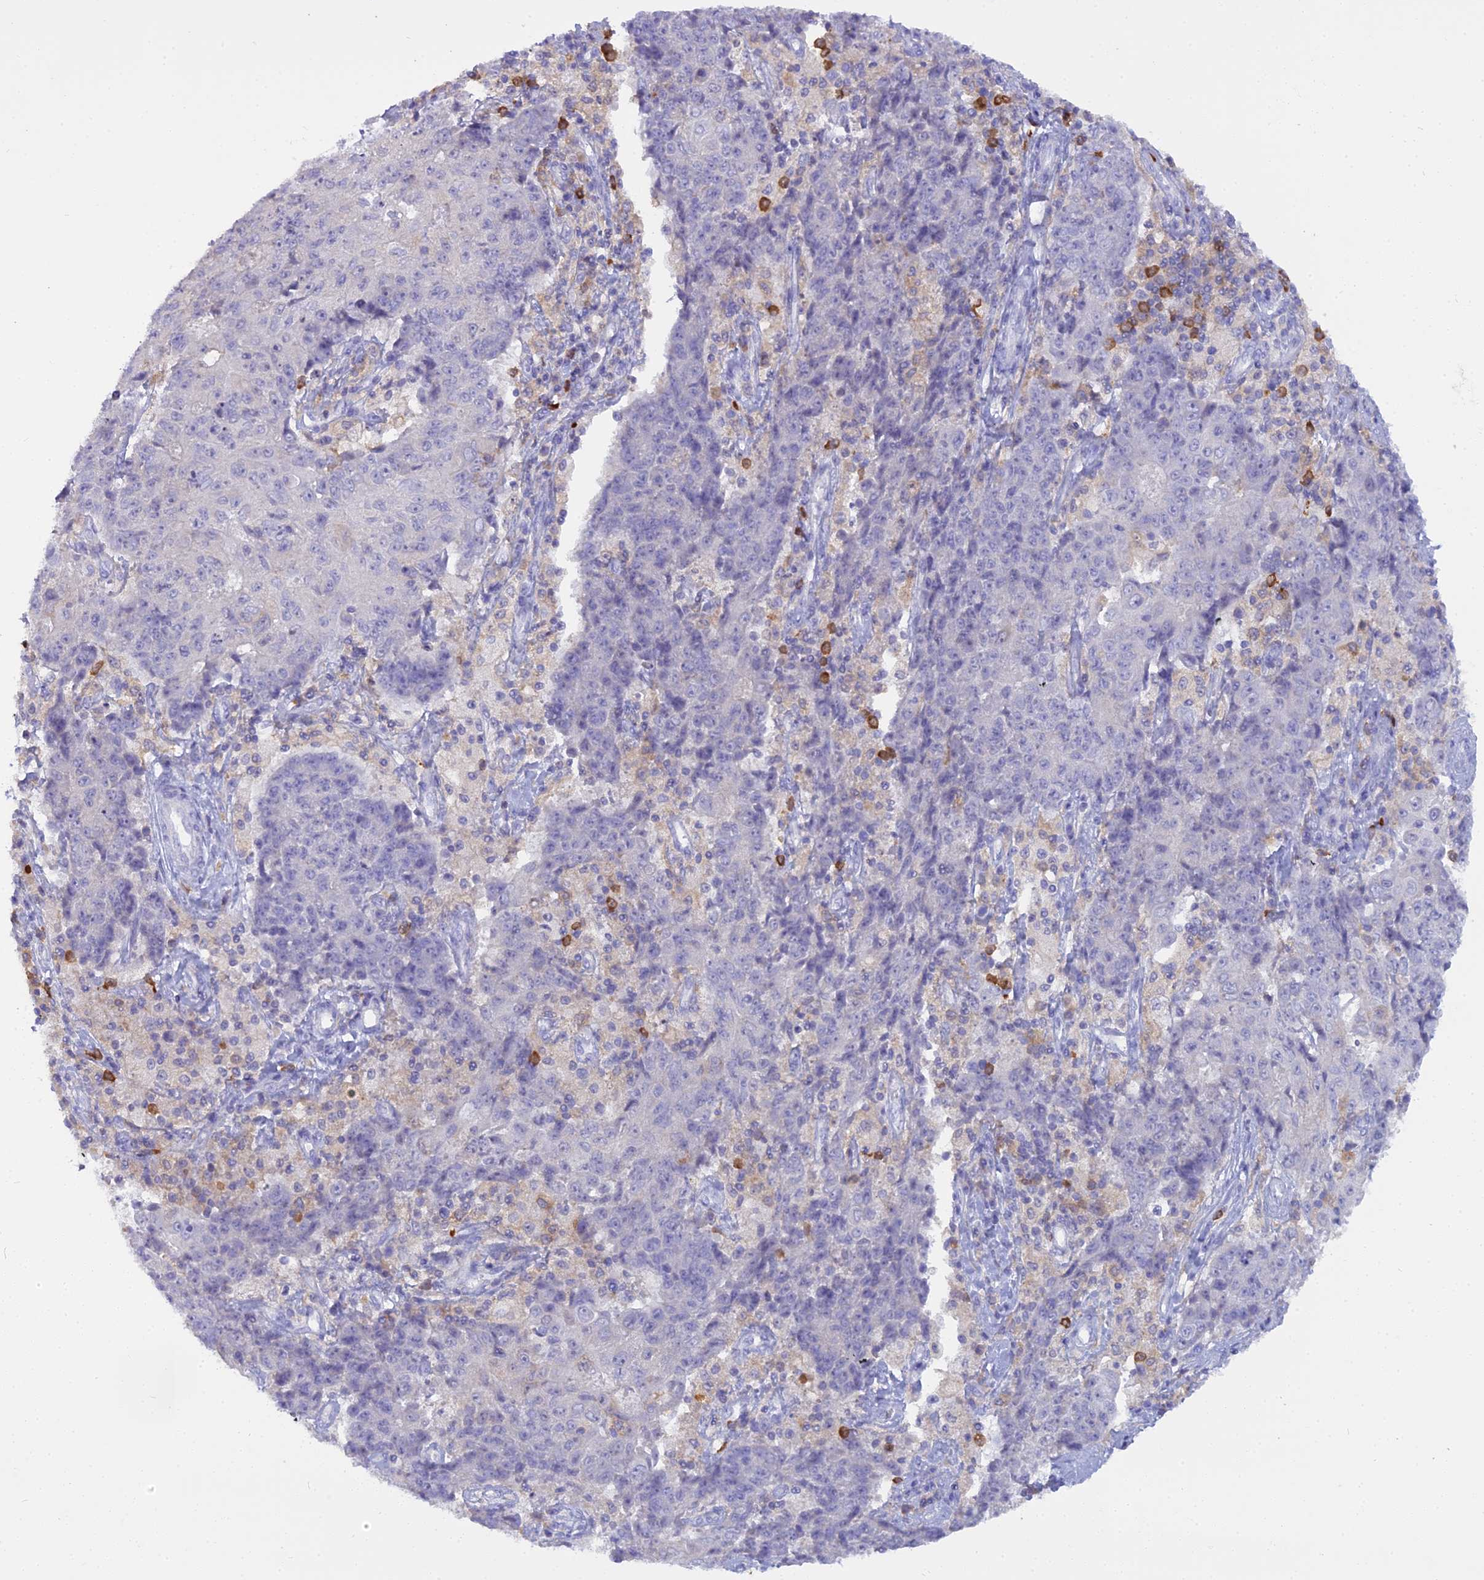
{"staining": {"intensity": "negative", "quantity": "none", "location": "none"}, "tissue": "ovarian cancer", "cell_type": "Tumor cells", "image_type": "cancer", "snomed": [{"axis": "morphology", "description": "Carcinoma, endometroid"}, {"axis": "topography", "description": "Ovary"}], "caption": "Histopathology image shows no significant protein positivity in tumor cells of ovarian cancer. (DAB IHC, high magnification).", "gene": "BLNK", "patient": {"sex": "female", "age": 42}}